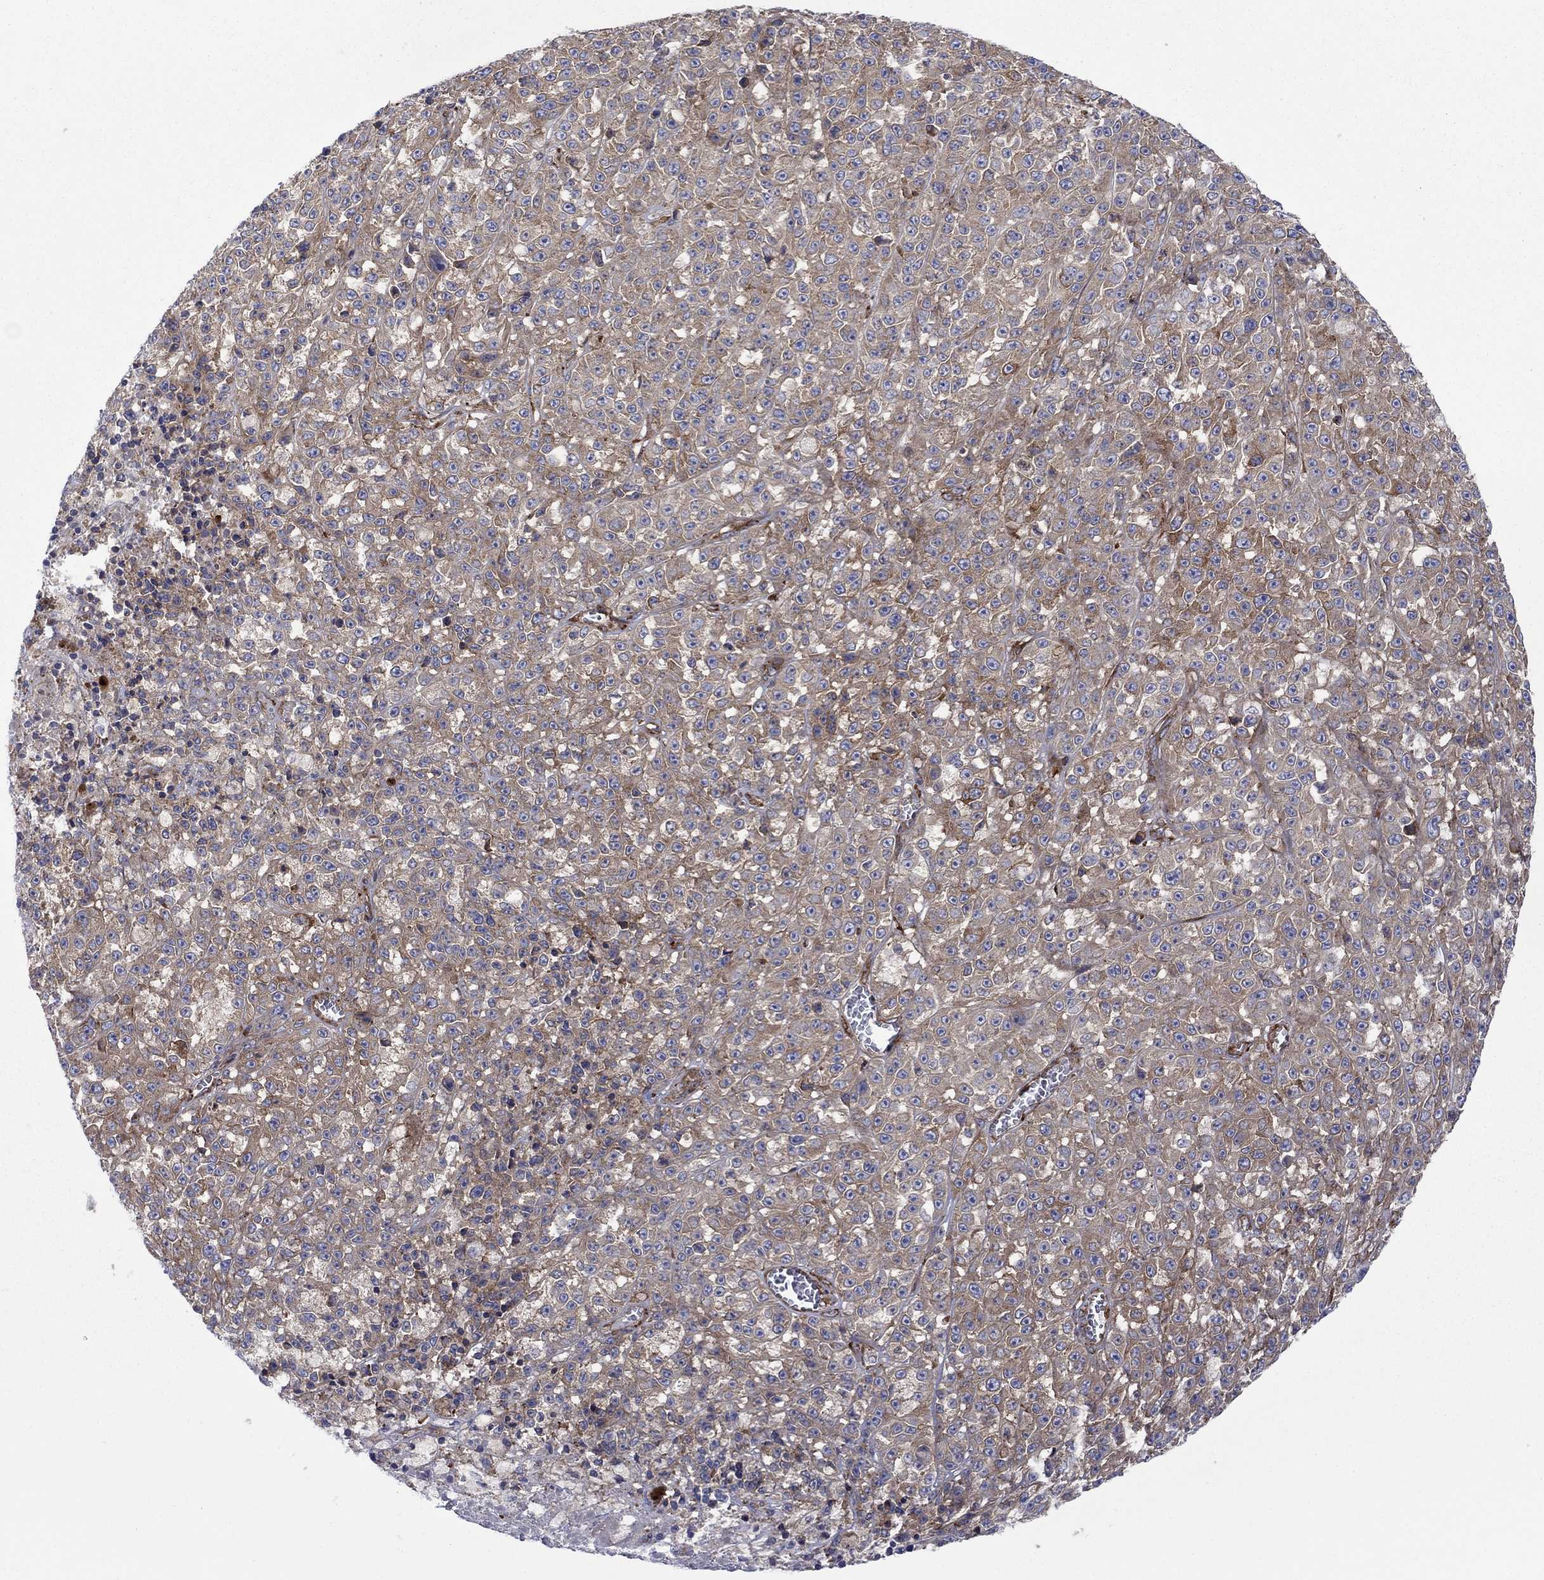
{"staining": {"intensity": "moderate", "quantity": "25%-75%", "location": "cytoplasmic/membranous"}, "tissue": "melanoma", "cell_type": "Tumor cells", "image_type": "cancer", "snomed": [{"axis": "morphology", "description": "Malignant melanoma, NOS"}, {"axis": "topography", "description": "Skin"}], "caption": "This micrograph demonstrates IHC staining of human melanoma, with medium moderate cytoplasmic/membranous staining in about 25%-75% of tumor cells.", "gene": "PAG1", "patient": {"sex": "female", "age": 58}}